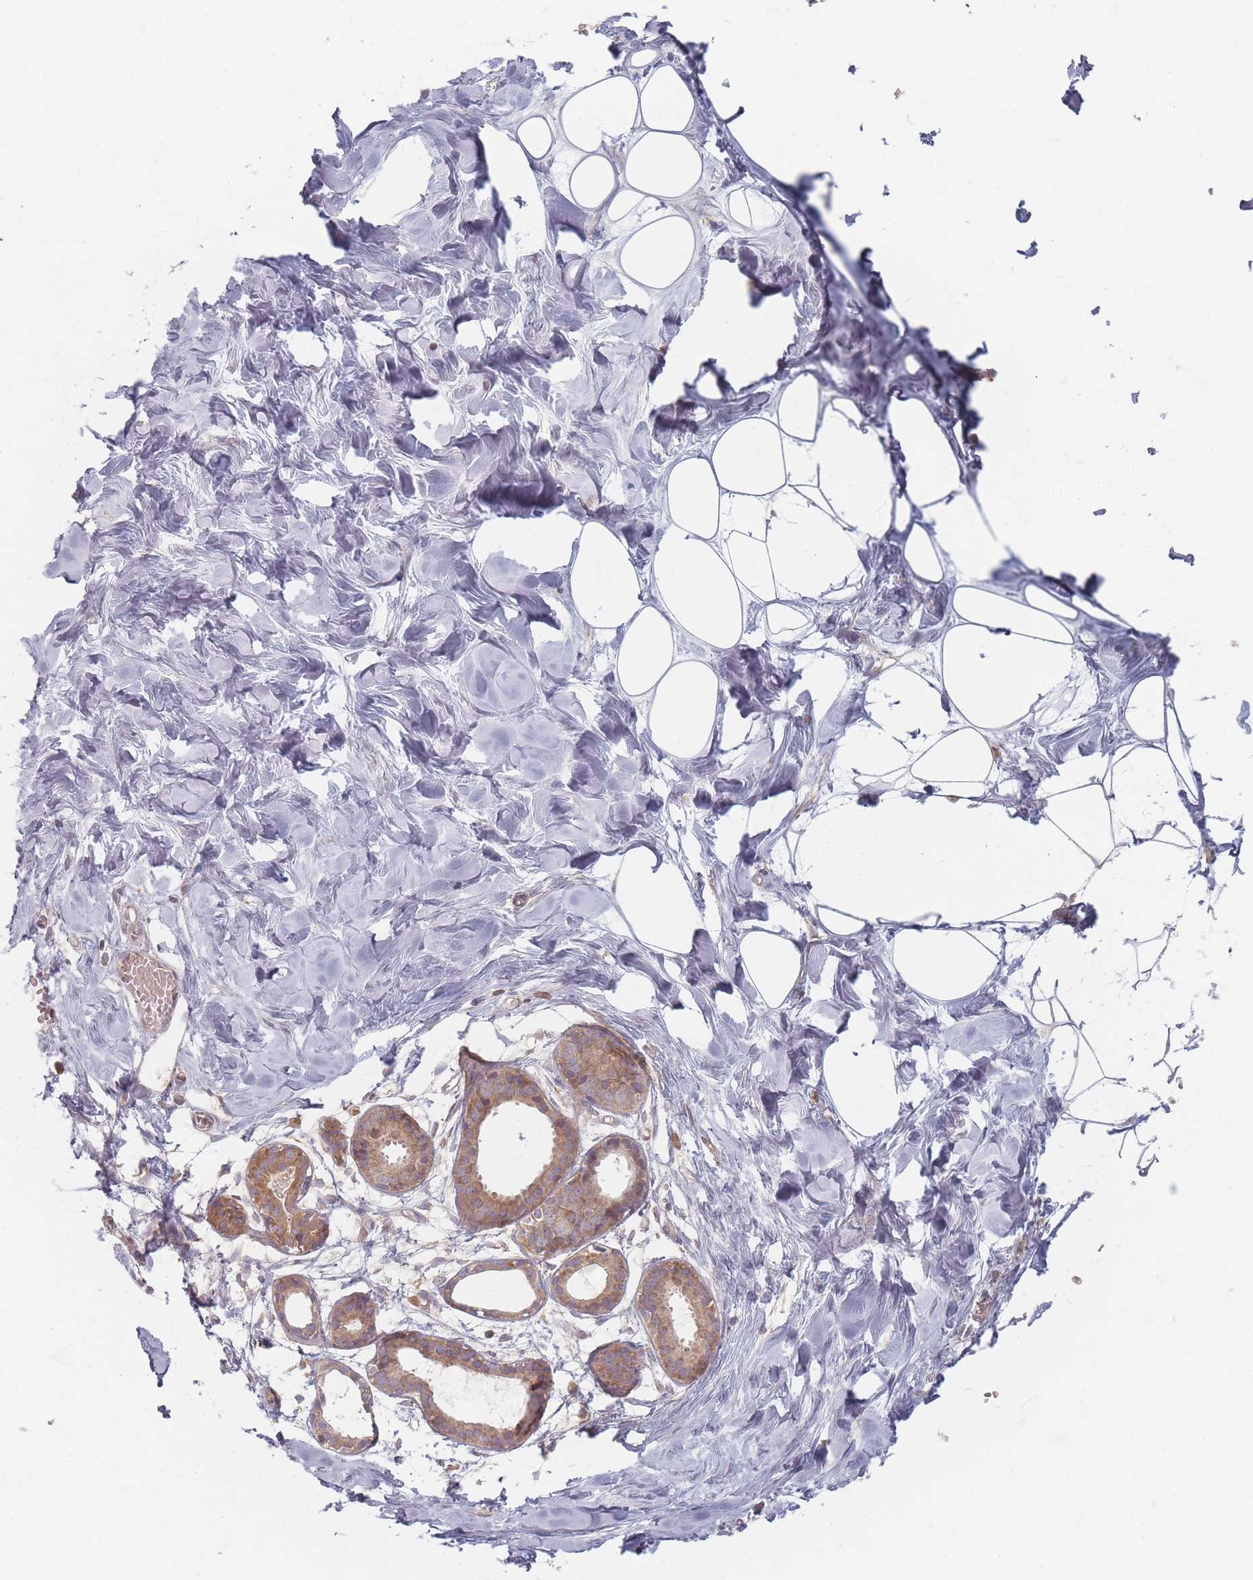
{"staining": {"intensity": "negative", "quantity": "none", "location": "none"}, "tissue": "breast", "cell_type": "Adipocytes", "image_type": "normal", "snomed": [{"axis": "morphology", "description": "Normal tissue, NOS"}, {"axis": "topography", "description": "Breast"}], "caption": "The histopathology image reveals no staining of adipocytes in unremarkable breast.", "gene": "SLC35F3", "patient": {"sex": "female", "age": 27}}